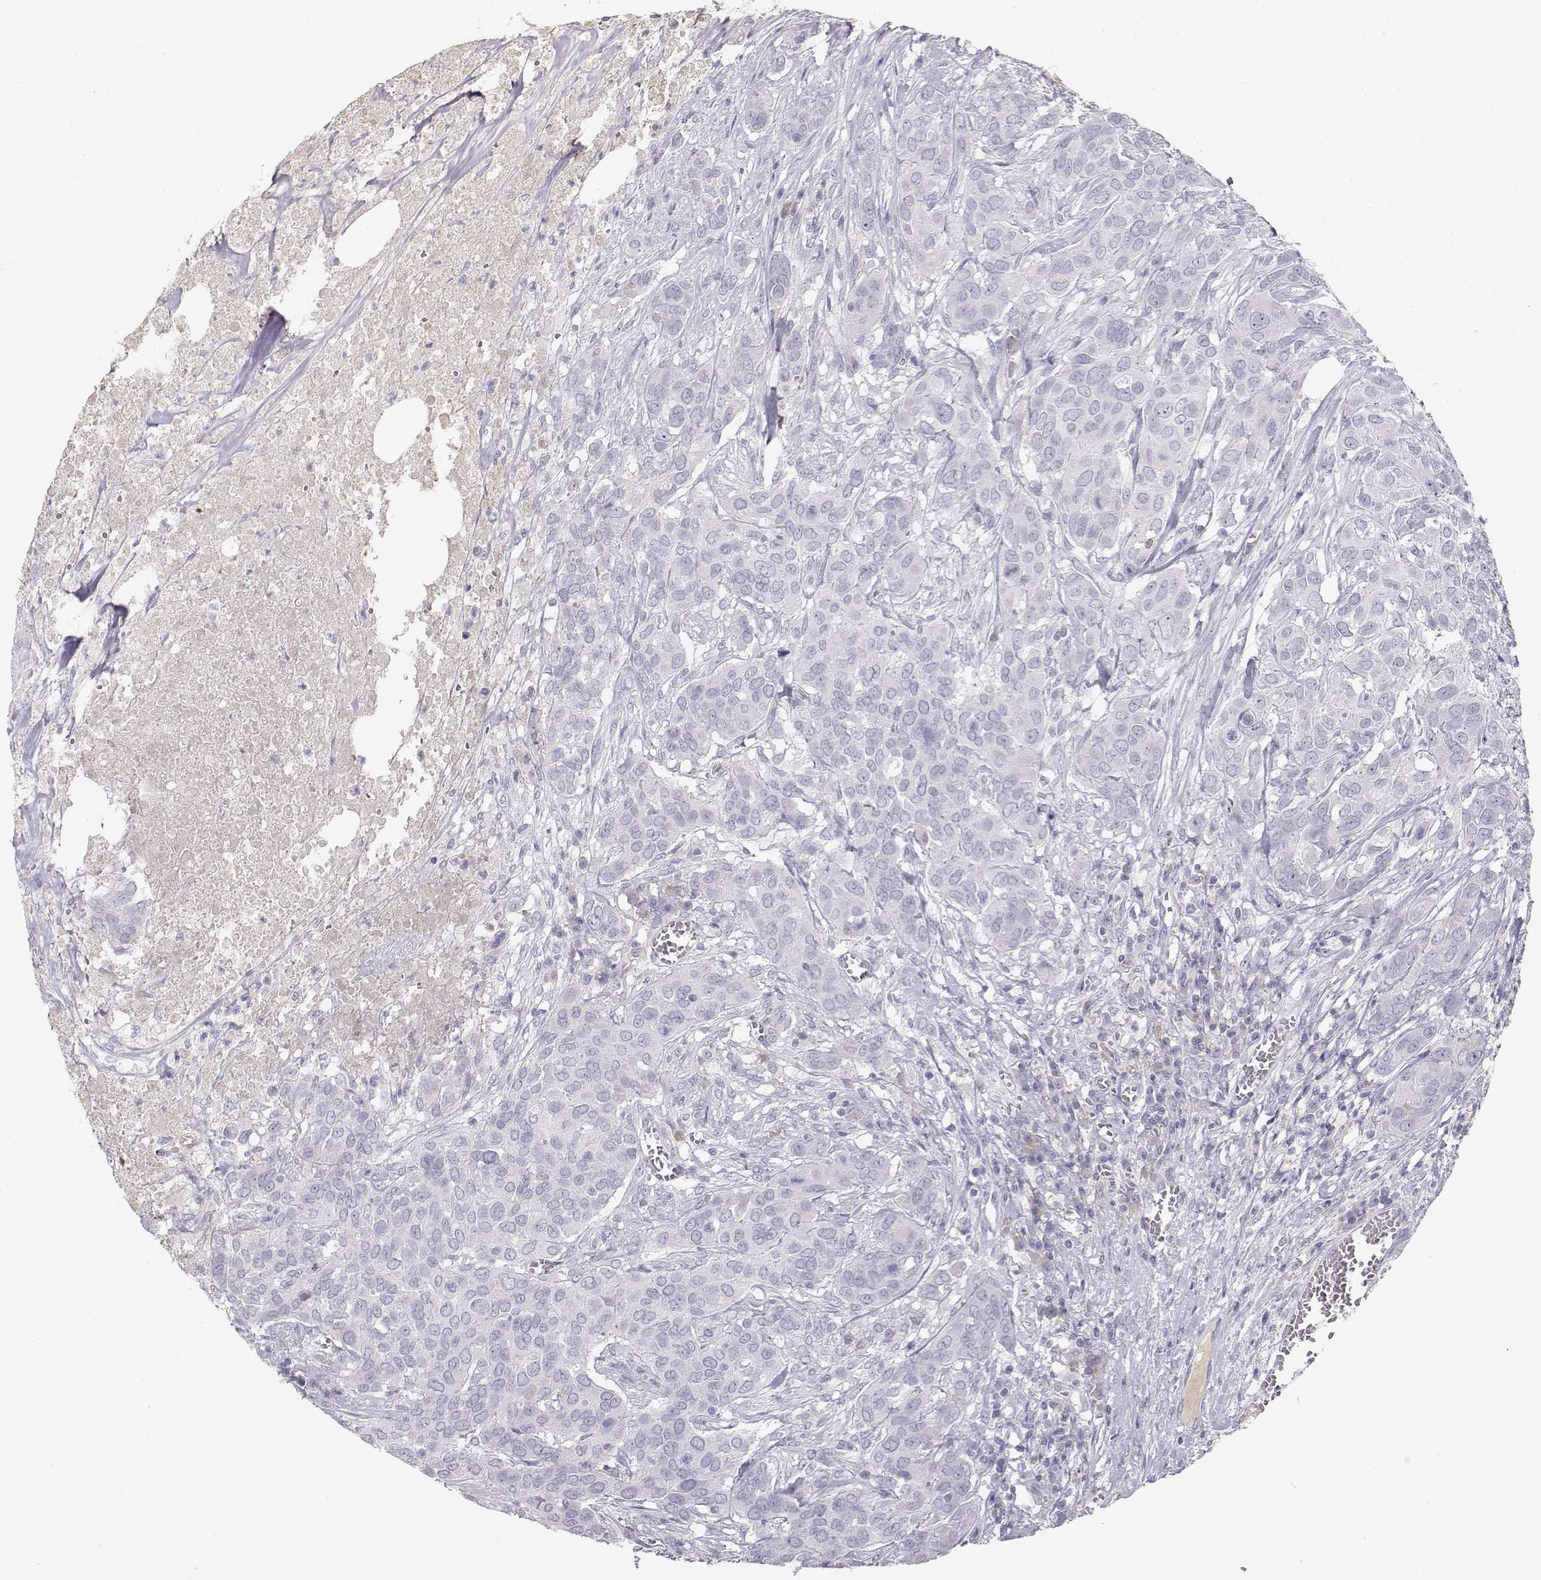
{"staining": {"intensity": "negative", "quantity": "none", "location": "none"}, "tissue": "urothelial cancer", "cell_type": "Tumor cells", "image_type": "cancer", "snomed": [{"axis": "morphology", "description": "Urothelial carcinoma, NOS"}, {"axis": "morphology", "description": "Urothelial carcinoma, High grade"}, {"axis": "topography", "description": "Urinary bladder"}], "caption": "Tumor cells show no significant staining in transitional cell carcinoma. (Immunohistochemistry, brightfield microscopy, high magnification).", "gene": "SLCO6A1", "patient": {"sex": "male", "age": 63}}